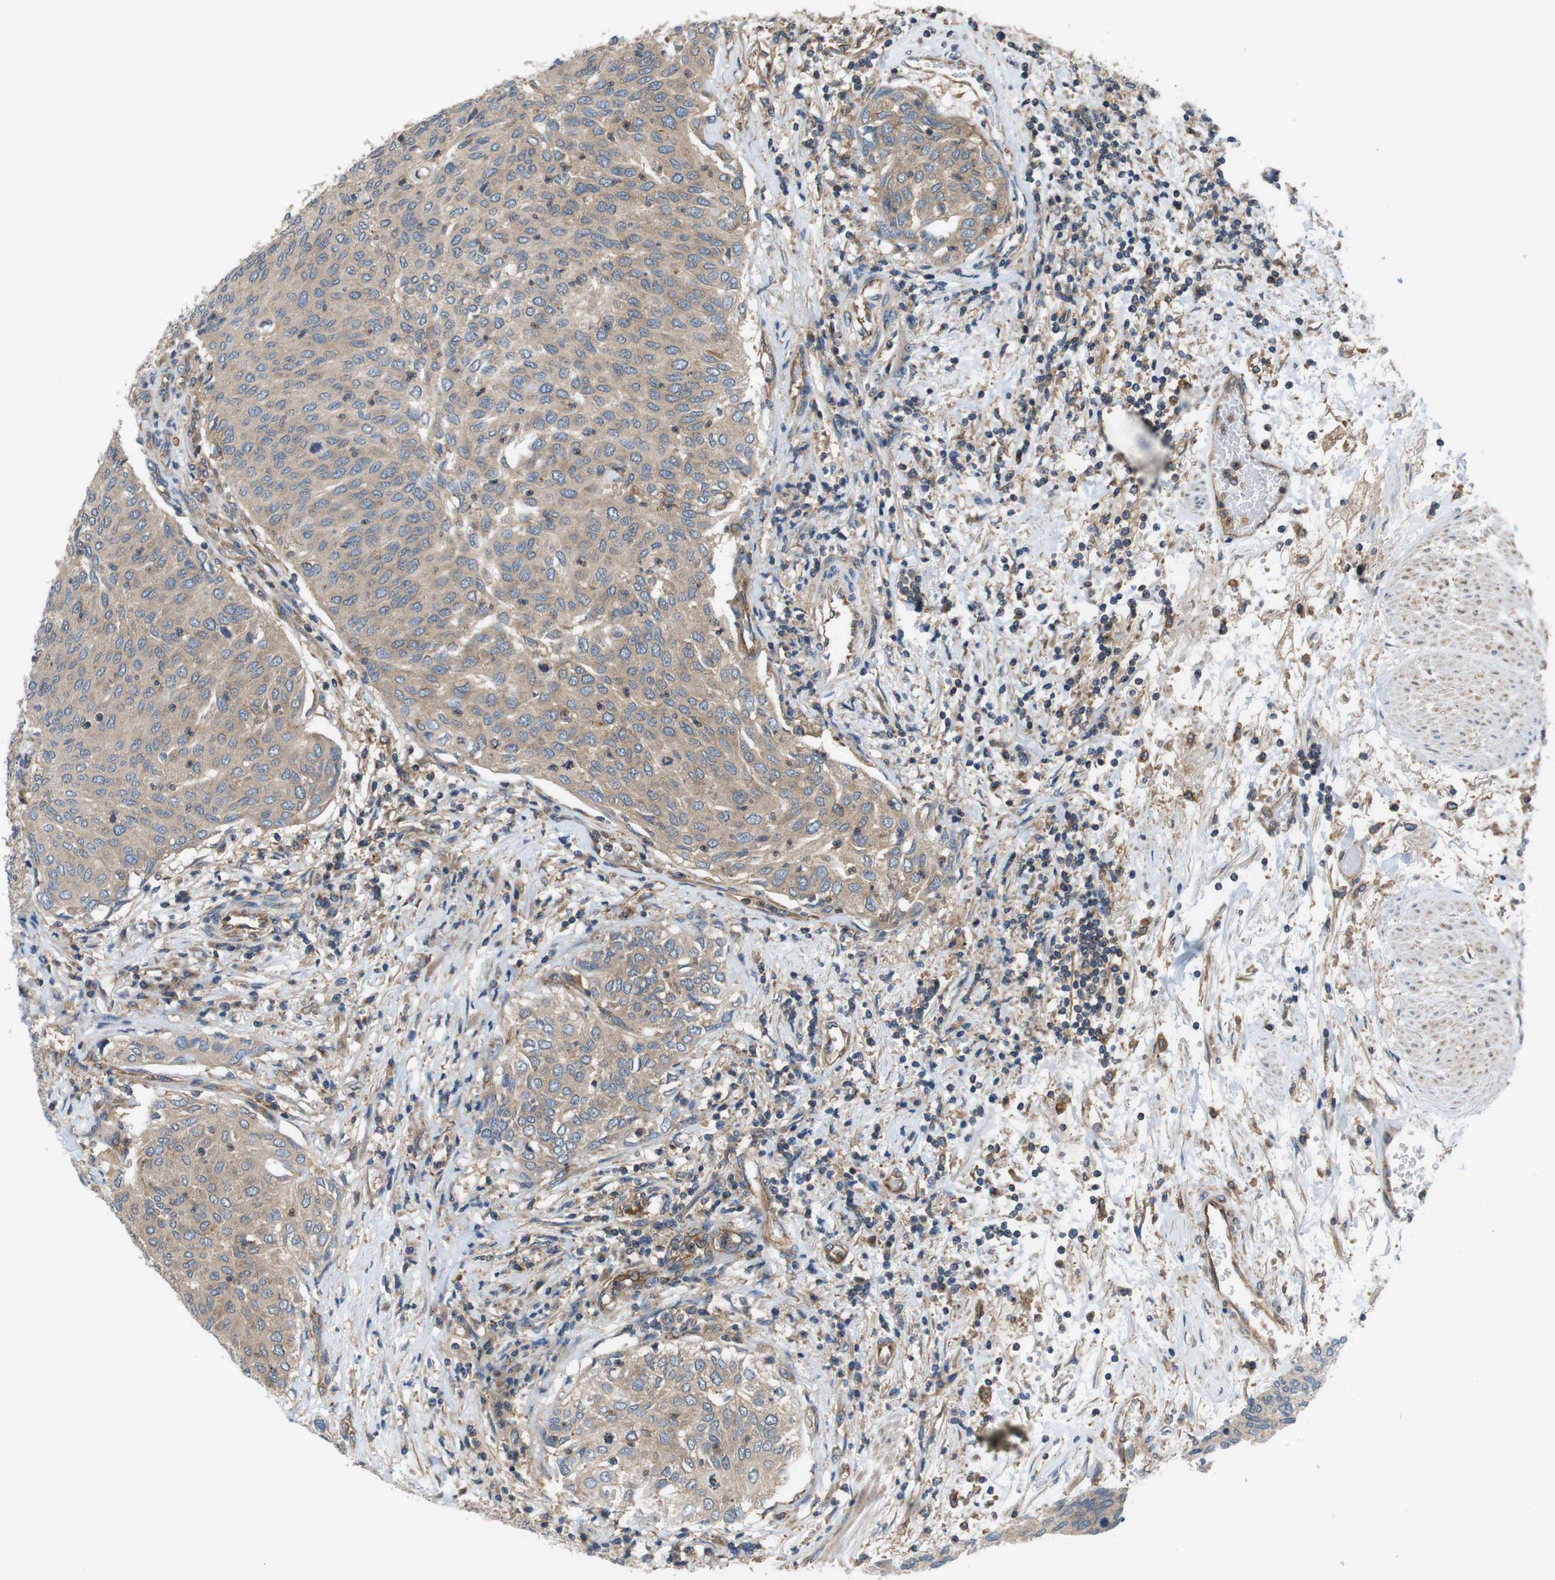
{"staining": {"intensity": "weak", "quantity": ">75%", "location": "cytoplasmic/membranous"}, "tissue": "urothelial cancer", "cell_type": "Tumor cells", "image_type": "cancer", "snomed": [{"axis": "morphology", "description": "Urothelial carcinoma, Low grade"}, {"axis": "topography", "description": "Urinary bladder"}], "caption": "Immunohistochemistry of human urothelial carcinoma (low-grade) shows low levels of weak cytoplasmic/membranous expression in approximately >75% of tumor cells.", "gene": "DCTN1", "patient": {"sex": "female", "age": 79}}